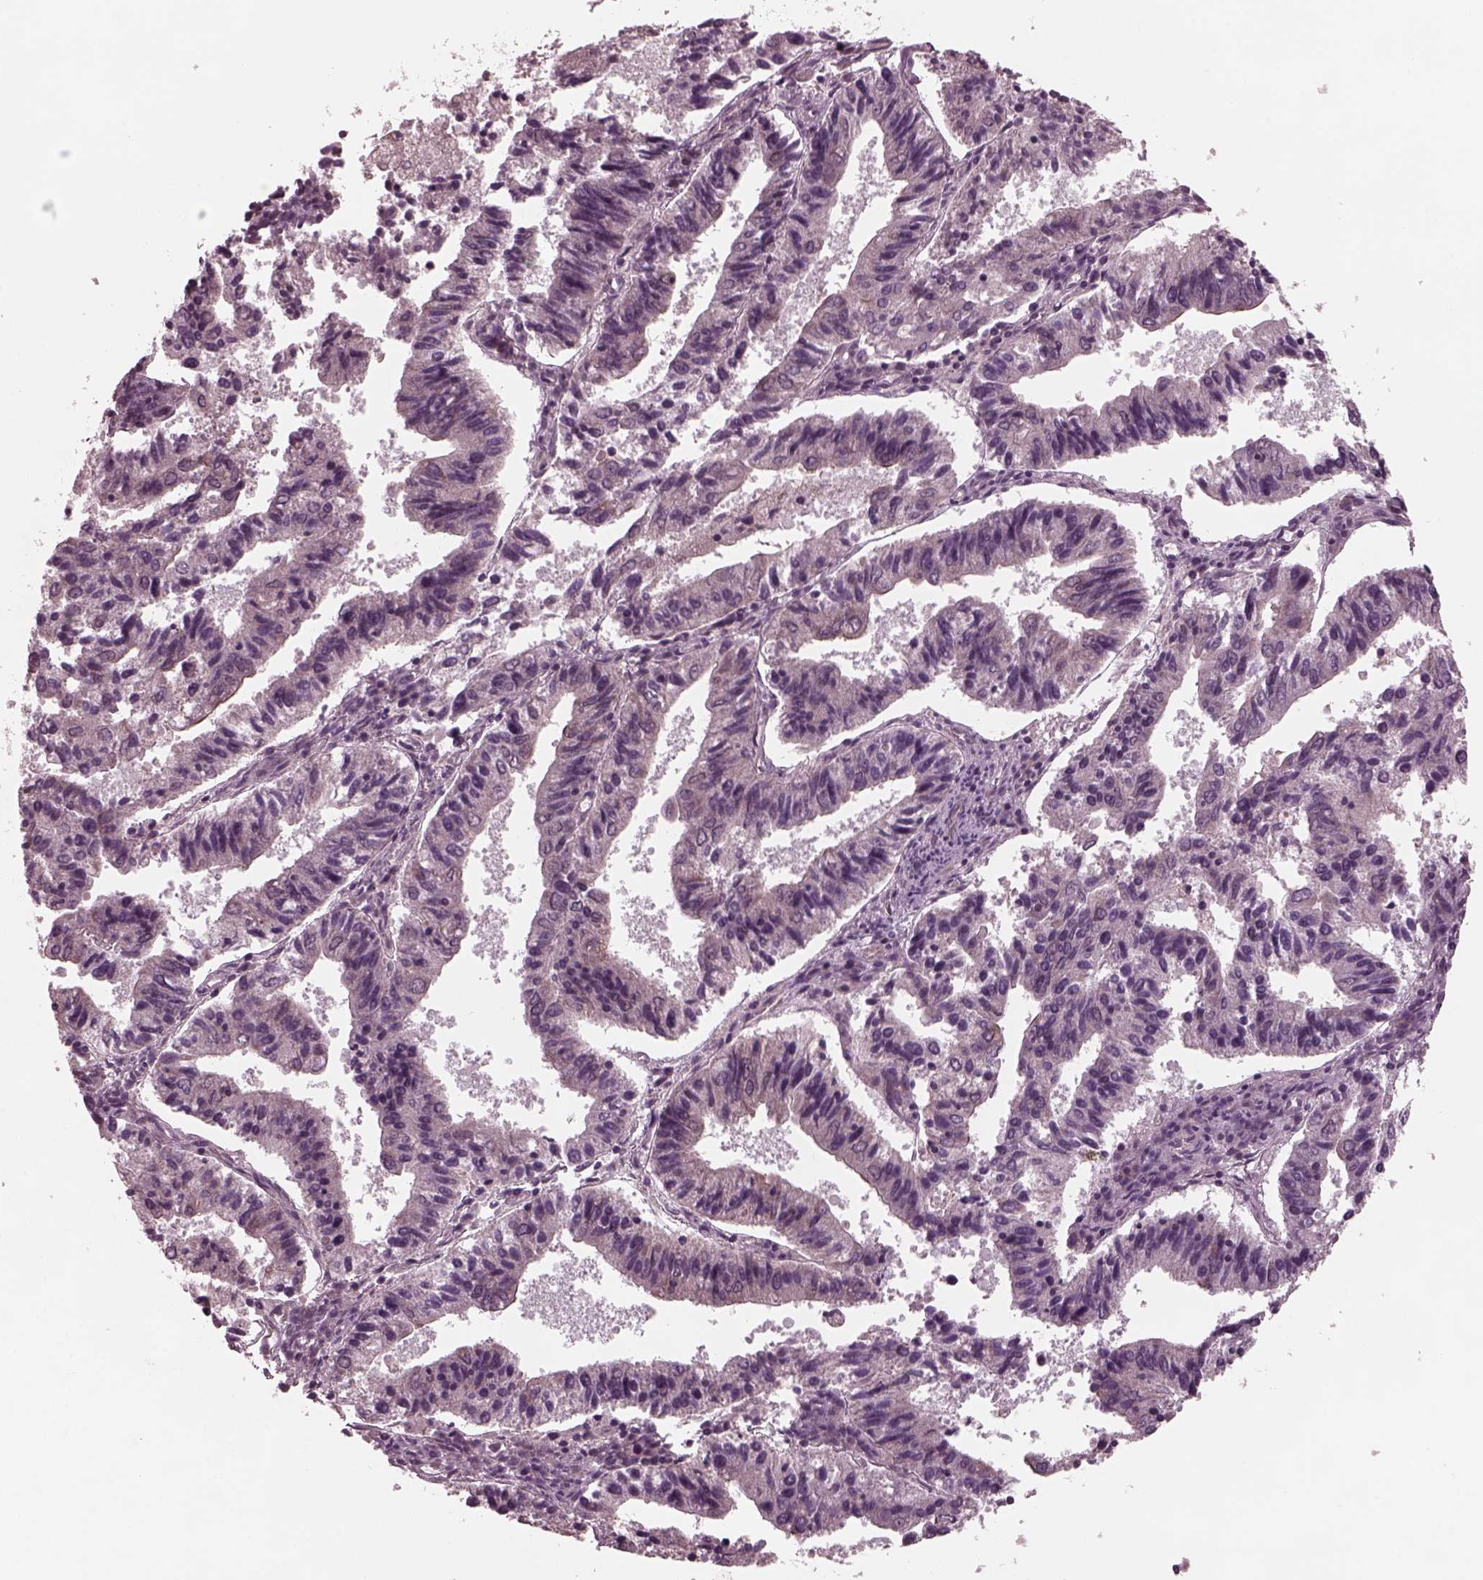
{"staining": {"intensity": "negative", "quantity": "none", "location": "none"}, "tissue": "endometrial cancer", "cell_type": "Tumor cells", "image_type": "cancer", "snomed": [{"axis": "morphology", "description": "Adenocarcinoma, NOS"}, {"axis": "topography", "description": "Endometrium"}], "caption": "Immunohistochemistry of human endometrial adenocarcinoma demonstrates no positivity in tumor cells.", "gene": "TUBG1", "patient": {"sex": "female", "age": 82}}